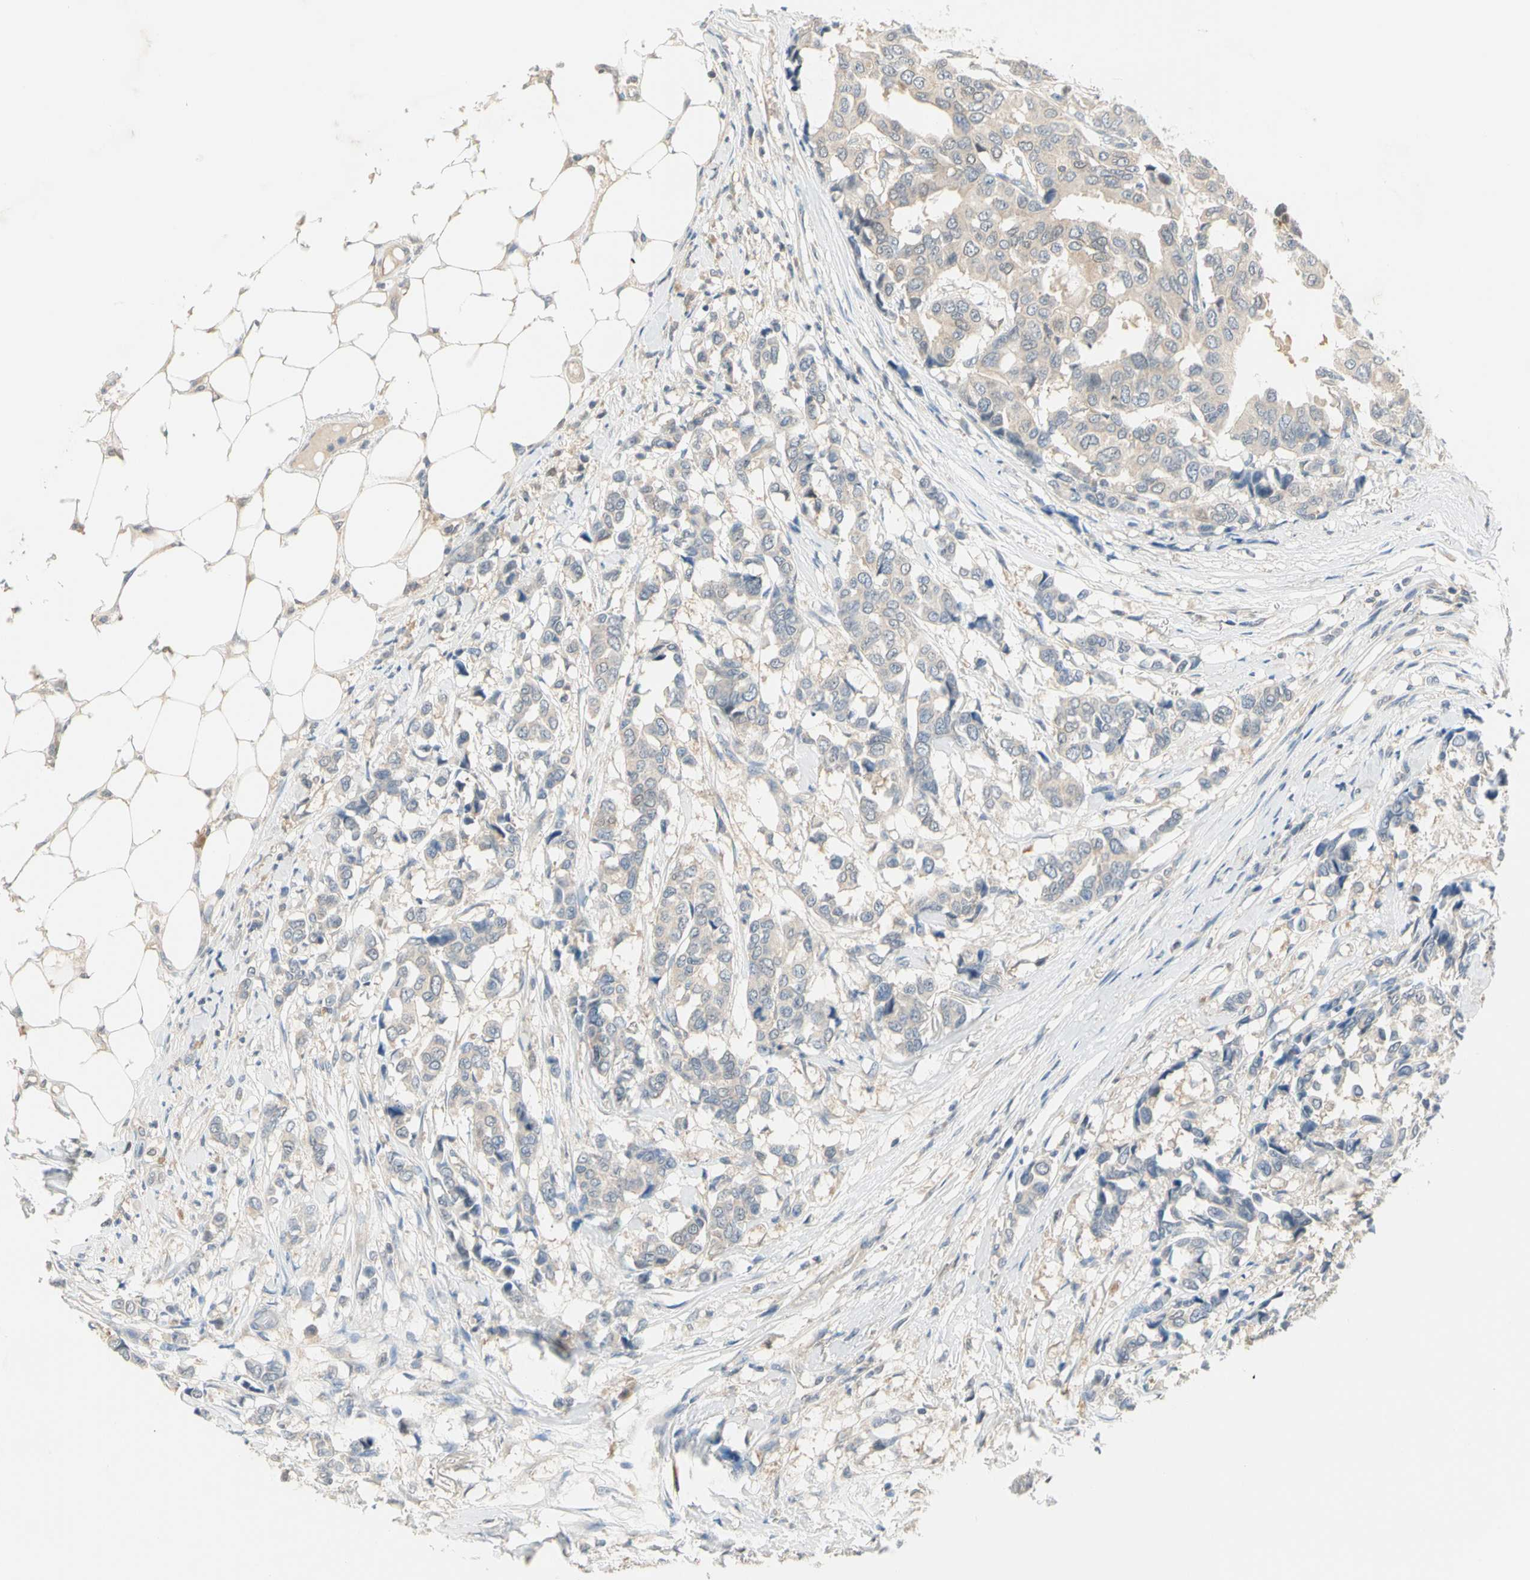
{"staining": {"intensity": "weak", "quantity": ">75%", "location": "cytoplasmic/membranous"}, "tissue": "breast cancer", "cell_type": "Tumor cells", "image_type": "cancer", "snomed": [{"axis": "morphology", "description": "Duct carcinoma"}, {"axis": "topography", "description": "Breast"}], "caption": "Human breast cancer stained with a brown dye shows weak cytoplasmic/membranous positive staining in approximately >75% of tumor cells.", "gene": "MPI", "patient": {"sex": "female", "age": 87}}